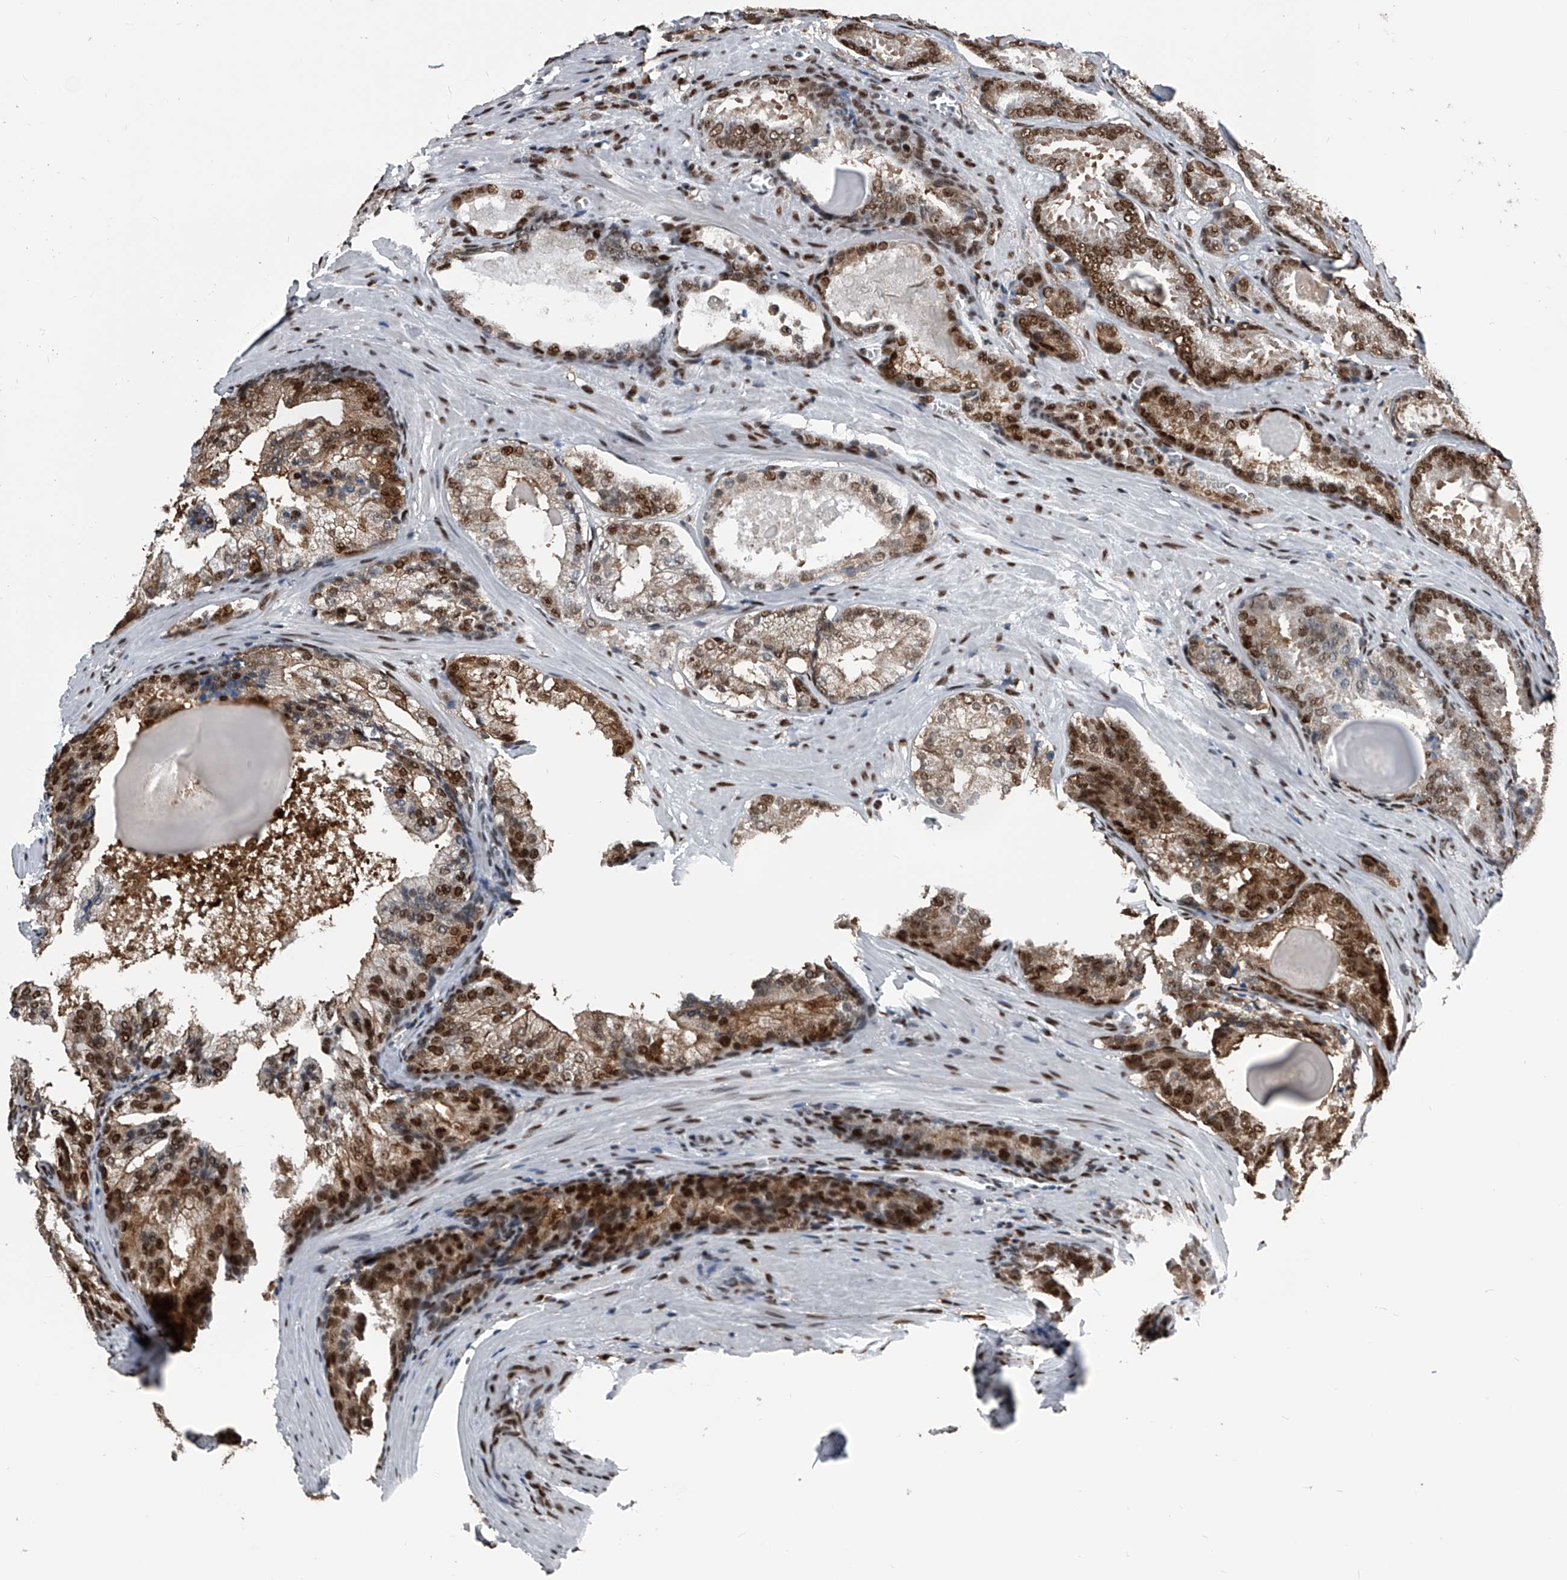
{"staining": {"intensity": "moderate", "quantity": ">75%", "location": "cytoplasmic/membranous,nuclear"}, "tissue": "prostate cancer", "cell_type": "Tumor cells", "image_type": "cancer", "snomed": [{"axis": "morphology", "description": "Adenocarcinoma, Low grade"}, {"axis": "topography", "description": "Prostate"}], "caption": "Prostate cancer stained with a brown dye exhibits moderate cytoplasmic/membranous and nuclear positive expression in about >75% of tumor cells.", "gene": "FKBP5", "patient": {"sex": "male", "age": 54}}